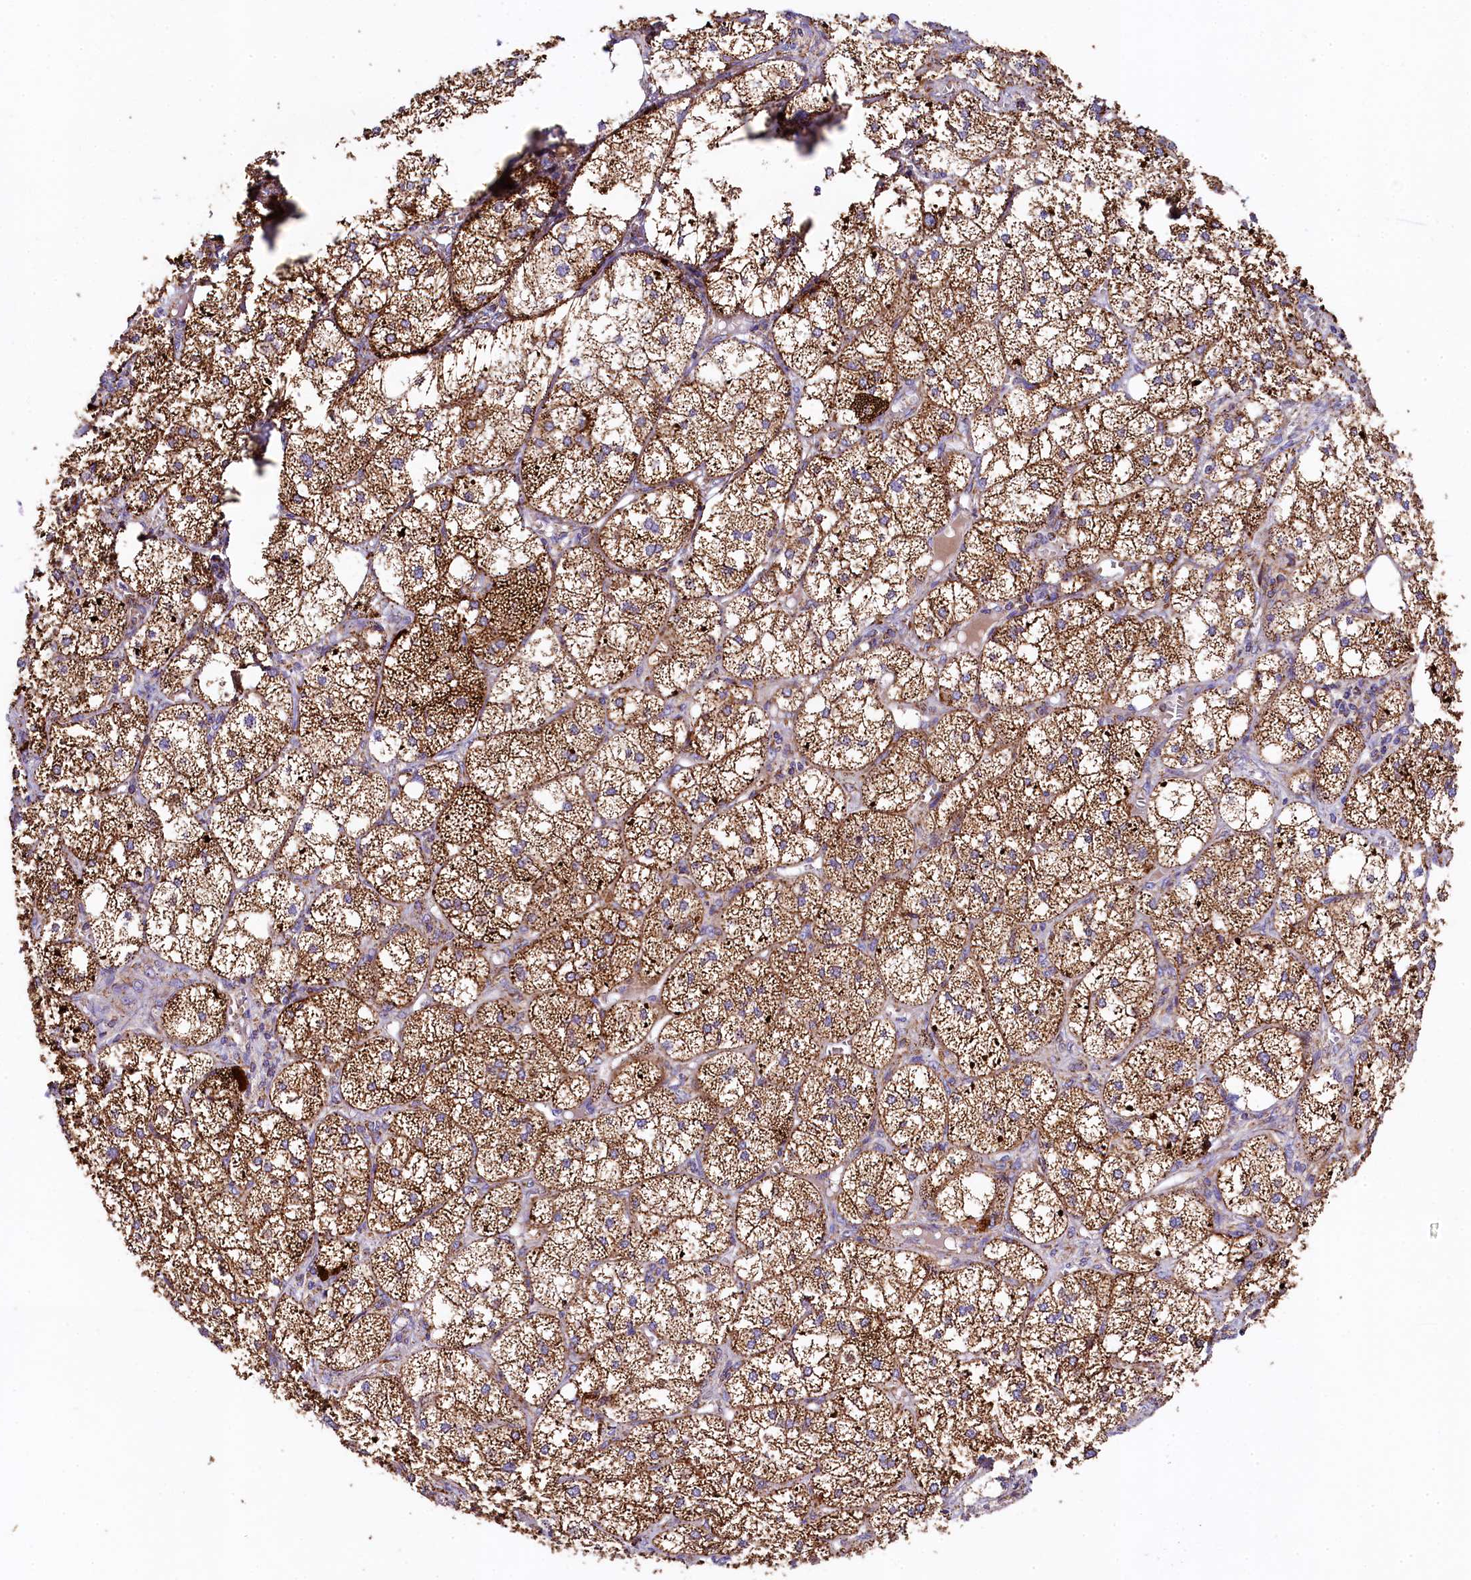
{"staining": {"intensity": "strong", "quantity": ">75%", "location": "cytoplasmic/membranous"}, "tissue": "adrenal gland", "cell_type": "Glandular cells", "image_type": "normal", "snomed": [{"axis": "morphology", "description": "Normal tissue, NOS"}, {"axis": "topography", "description": "Adrenal gland"}], "caption": "Protein staining of normal adrenal gland exhibits strong cytoplasmic/membranous expression in approximately >75% of glandular cells.", "gene": "CLYBL", "patient": {"sex": "female", "age": 61}}